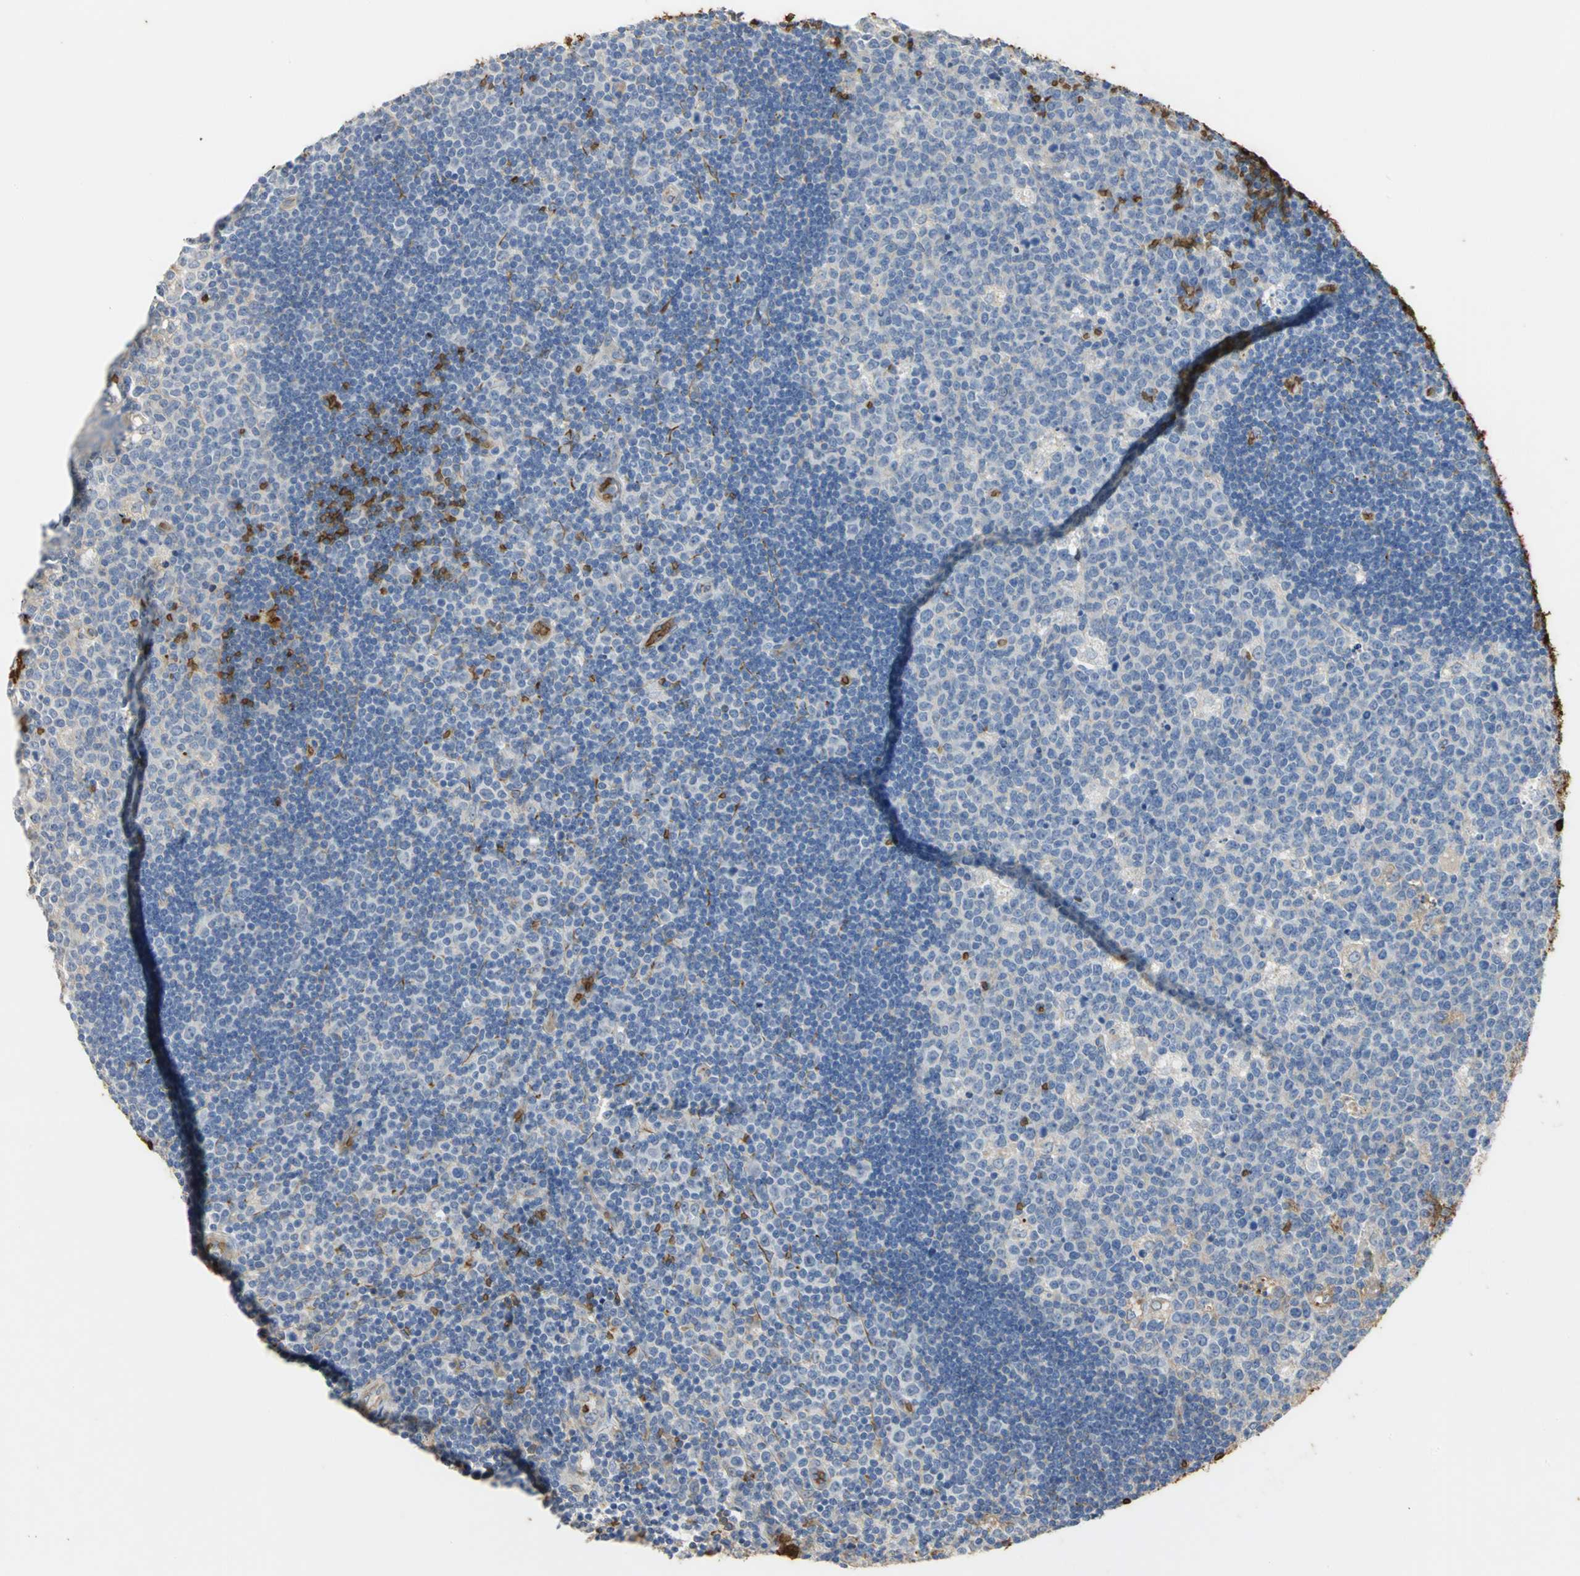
{"staining": {"intensity": "negative", "quantity": "none", "location": "none"}, "tissue": "lymph node", "cell_type": "Germinal center cells", "image_type": "normal", "snomed": [{"axis": "morphology", "description": "Normal tissue, NOS"}, {"axis": "topography", "description": "Lymph node"}, {"axis": "topography", "description": "Salivary gland"}], "caption": "High magnification brightfield microscopy of unremarkable lymph node stained with DAB (brown) and counterstained with hematoxylin (blue): germinal center cells show no significant positivity.", "gene": "TREM1", "patient": {"sex": "male", "age": 8}}